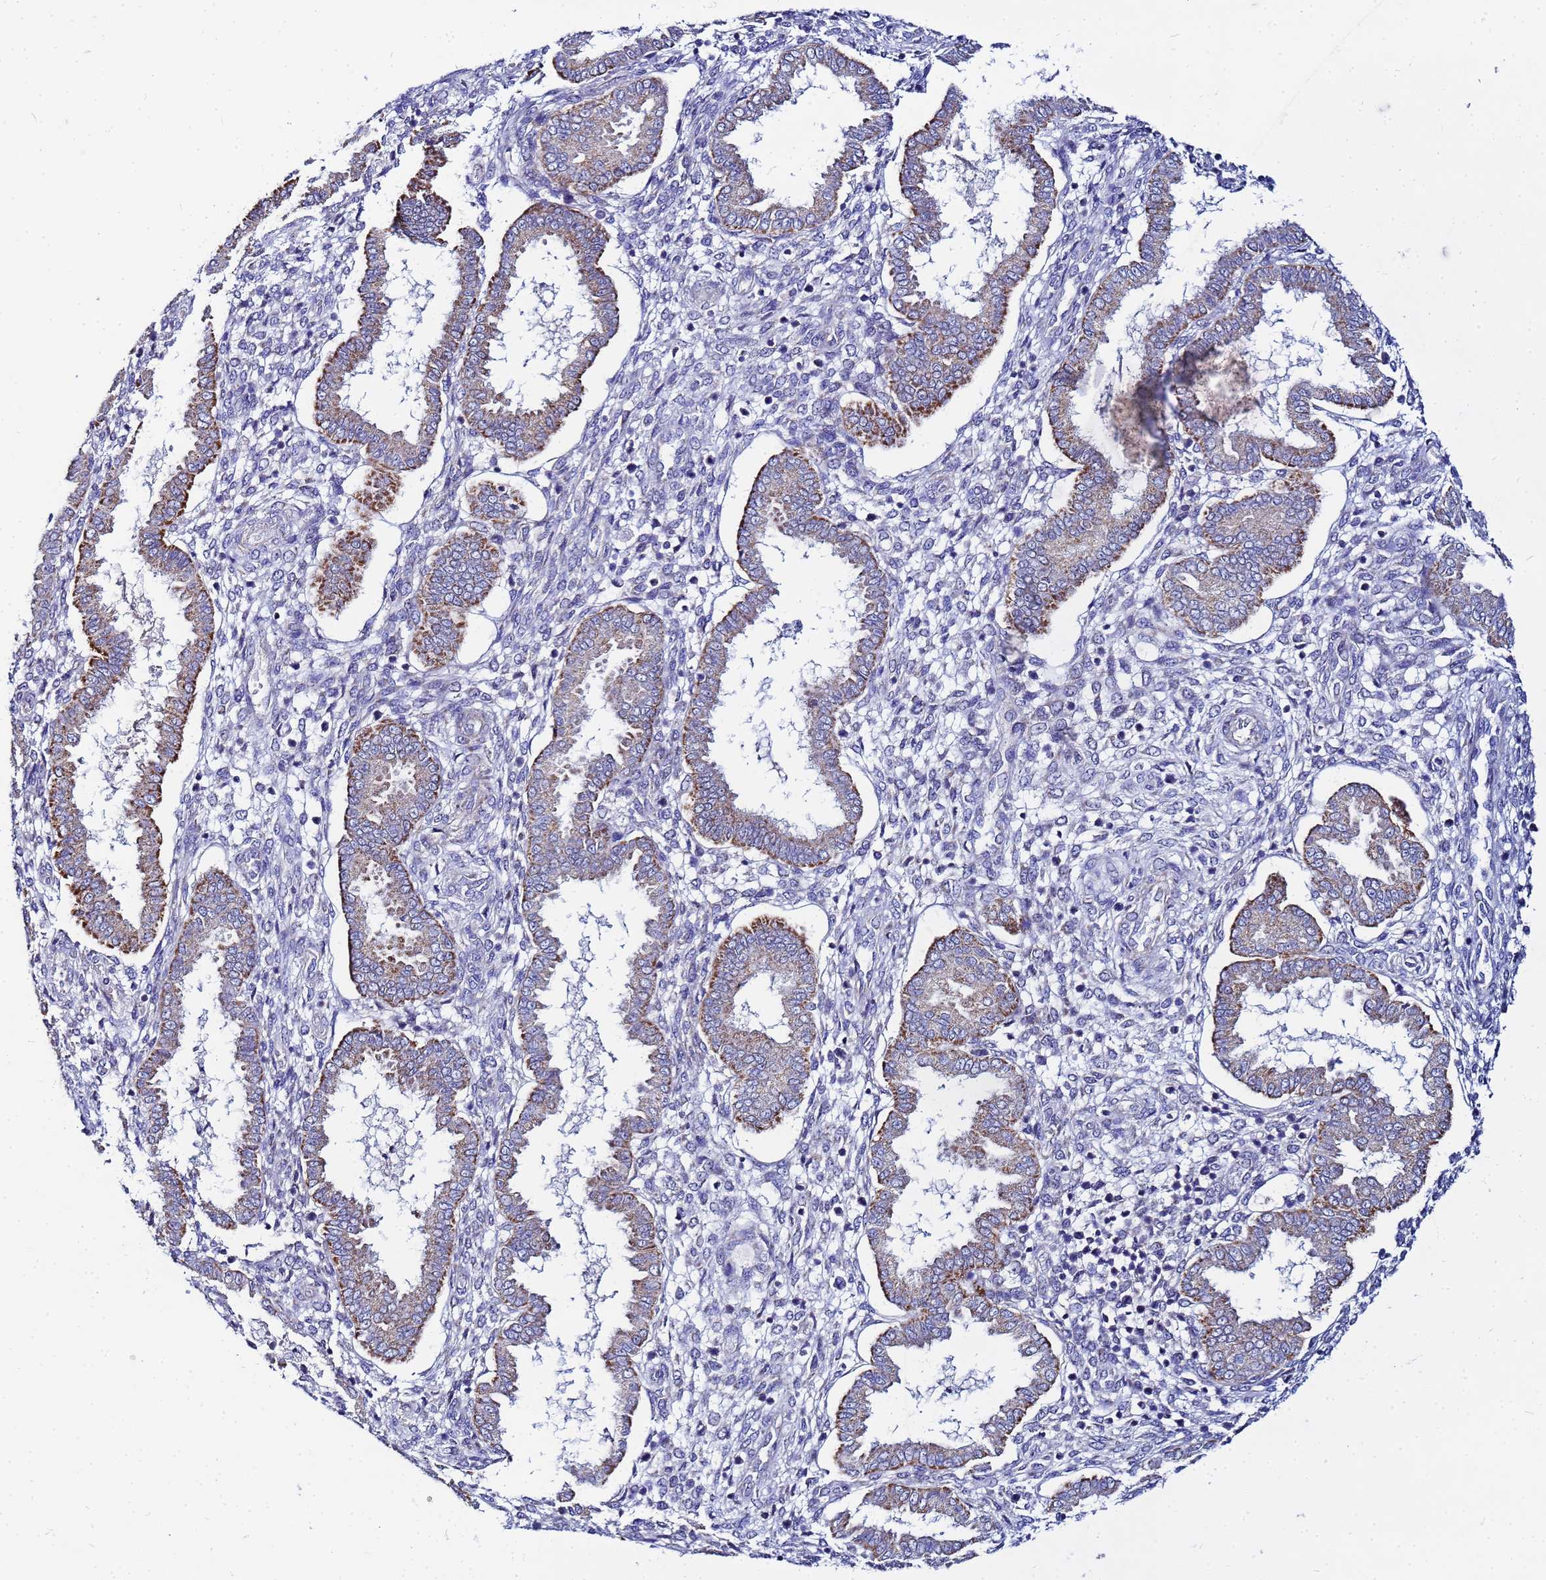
{"staining": {"intensity": "negative", "quantity": "none", "location": "none"}, "tissue": "endometrium", "cell_type": "Cells in endometrial stroma", "image_type": "normal", "snomed": [{"axis": "morphology", "description": "Normal tissue, NOS"}, {"axis": "topography", "description": "Endometrium"}], "caption": "This is an IHC micrograph of benign endometrium. There is no staining in cells in endometrial stroma.", "gene": "FAHD2A", "patient": {"sex": "female", "age": 24}}